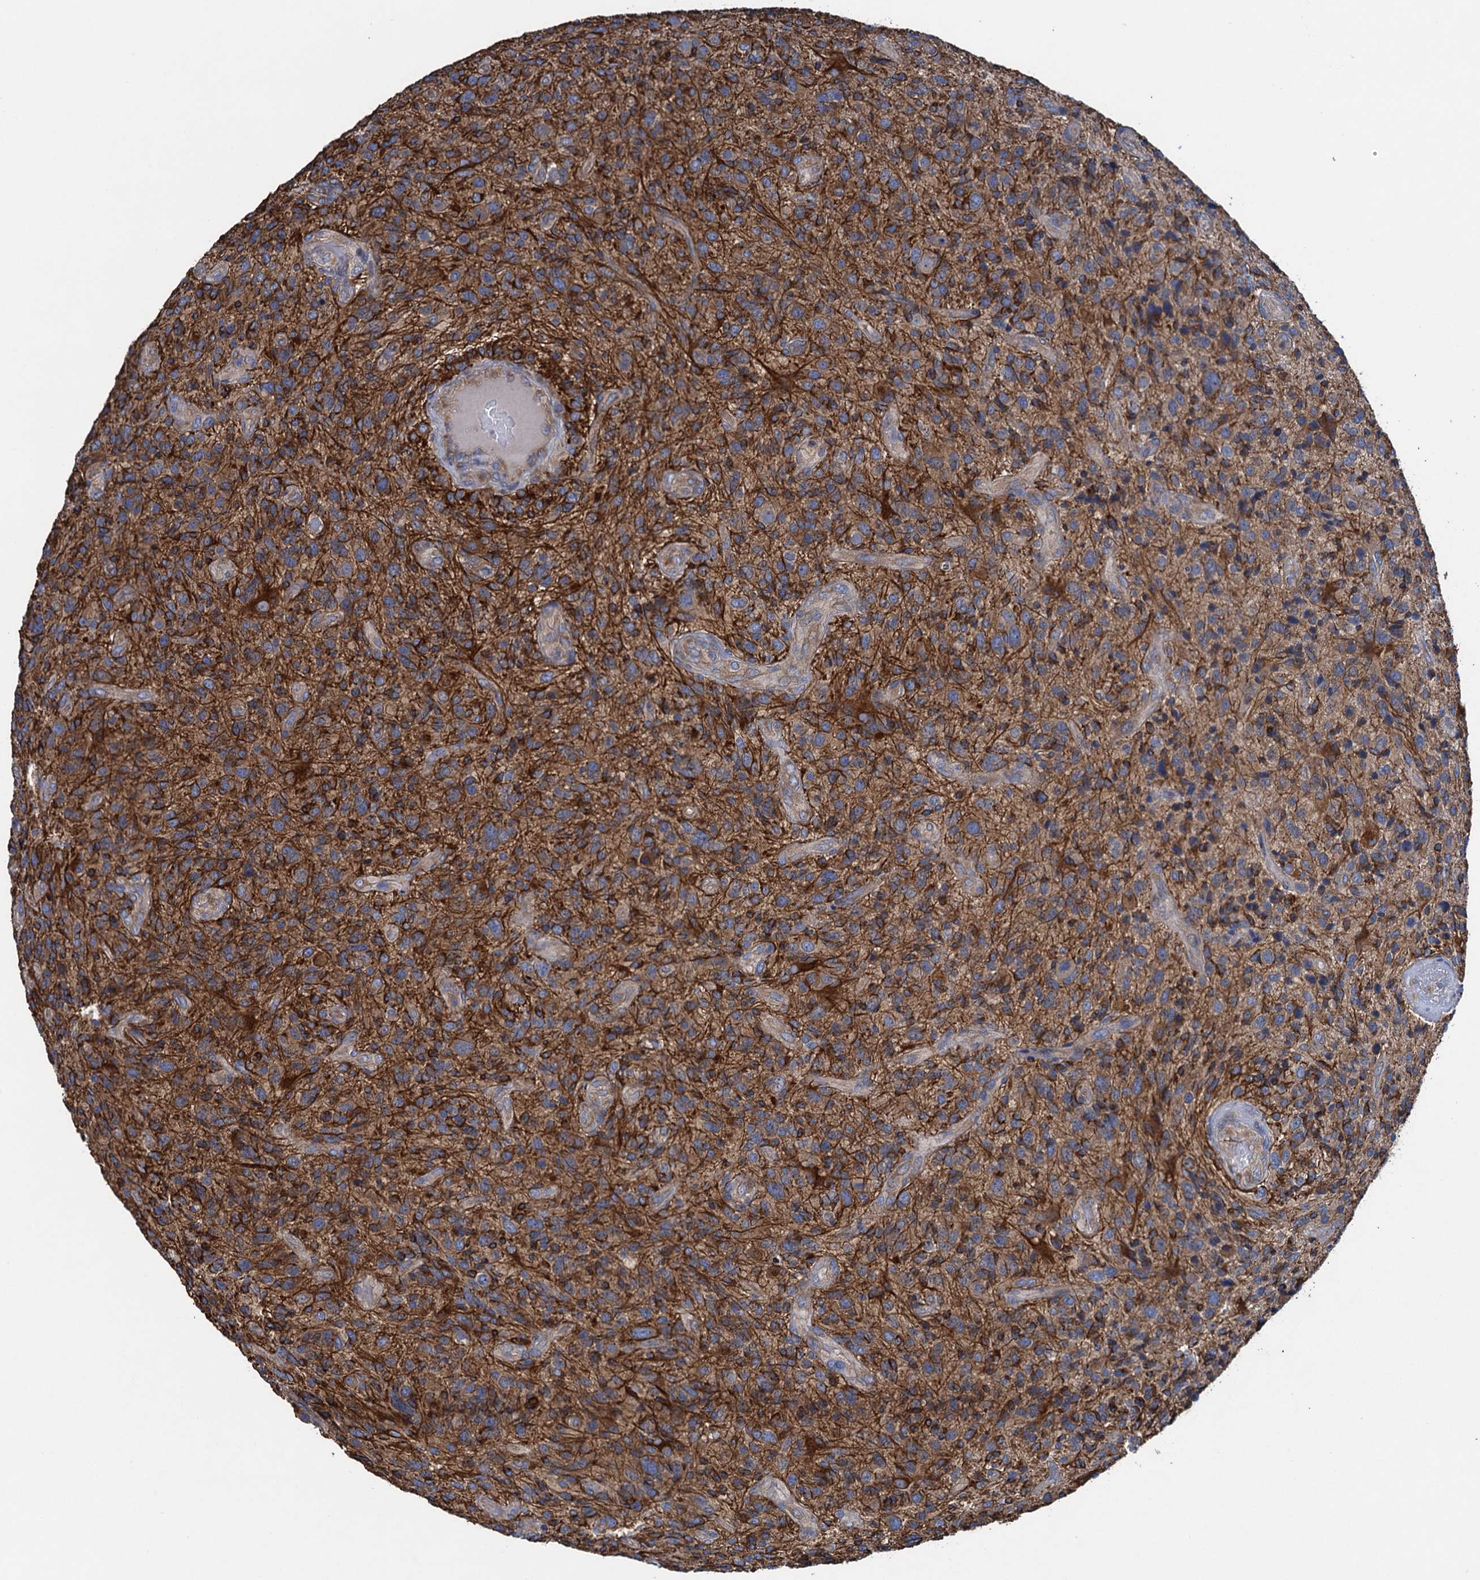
{"staining": {"intensity": "moderate", "quantity": "<25%", "location": "cytoplasmic/membranous"}, "tissue": "glioma", "cell_type": "Tumor cells", "image_type": "cancer", "snomed": [{"axis": "morphology", "description": "Glioma, malignant, High grade"}, {"axis": "topography", "description": "Brain"}], "caption": "Immunohistochemical staining of malignant glioma (high-grade) exhibits moderate cytoplasmic/membranous protein staining in about <25% of tumor cells.", "gene": "ADCY9", "patient": {"sex": "male", "age": 47}}